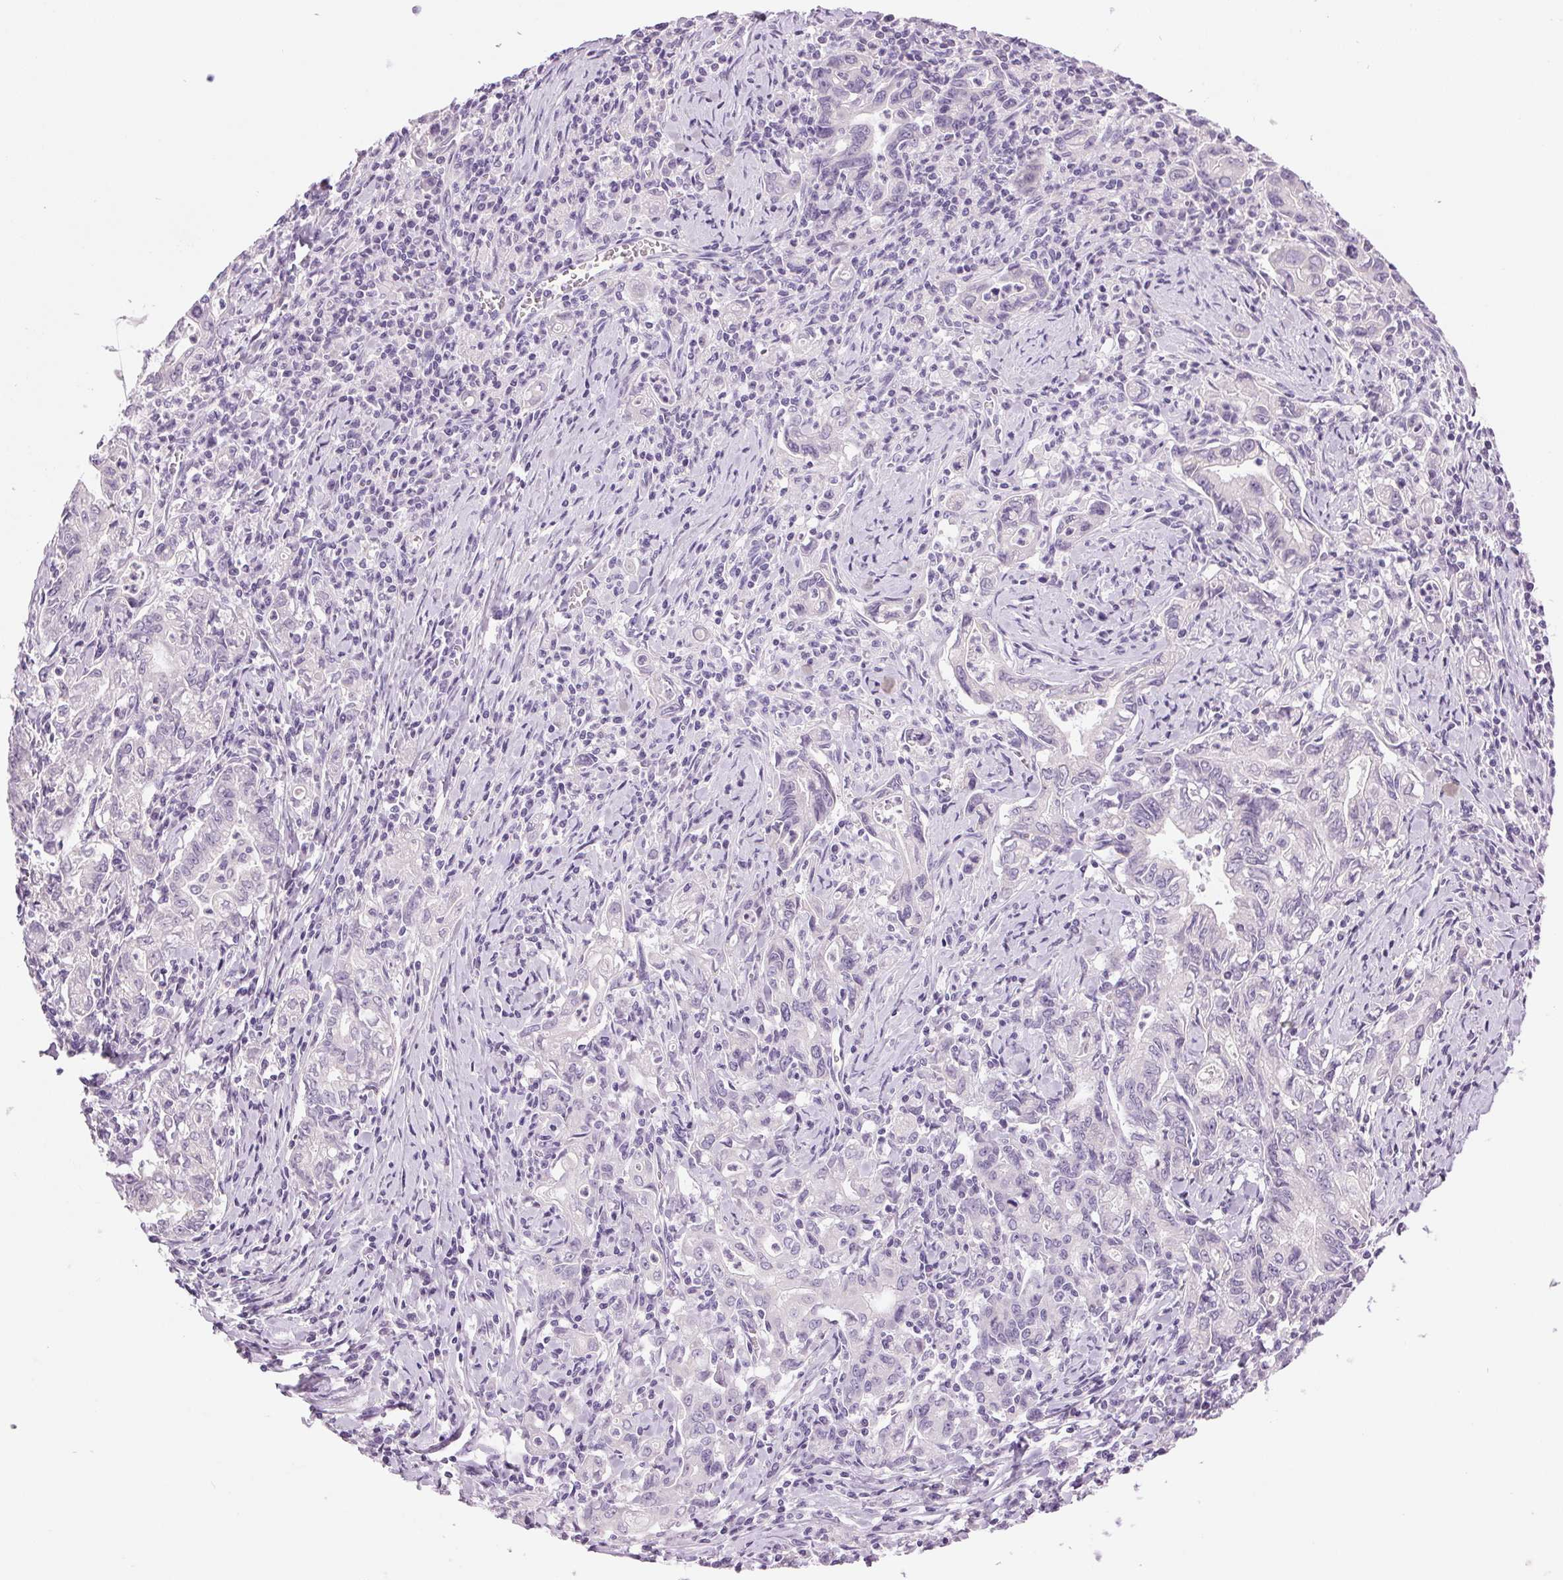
{"staining": {"intensity": "negative", "quantity": "none", "location": "none"}, "tissue": "stomach cancer", "cell_type": "Tumor cells", "image_type": "cancer", "snomed": [{"axis": "morphology", "description": "Adenocarcinoma, NOS"}, {"axis": "topography", "description": "Stomach, upper"}], "caption": "Micrograph shows no protein staining in tumor cells of adenocarcinoma (stomach) tissue.", "gene": "HSD17B2", "patient": {"sex": "female", "age": 79}}